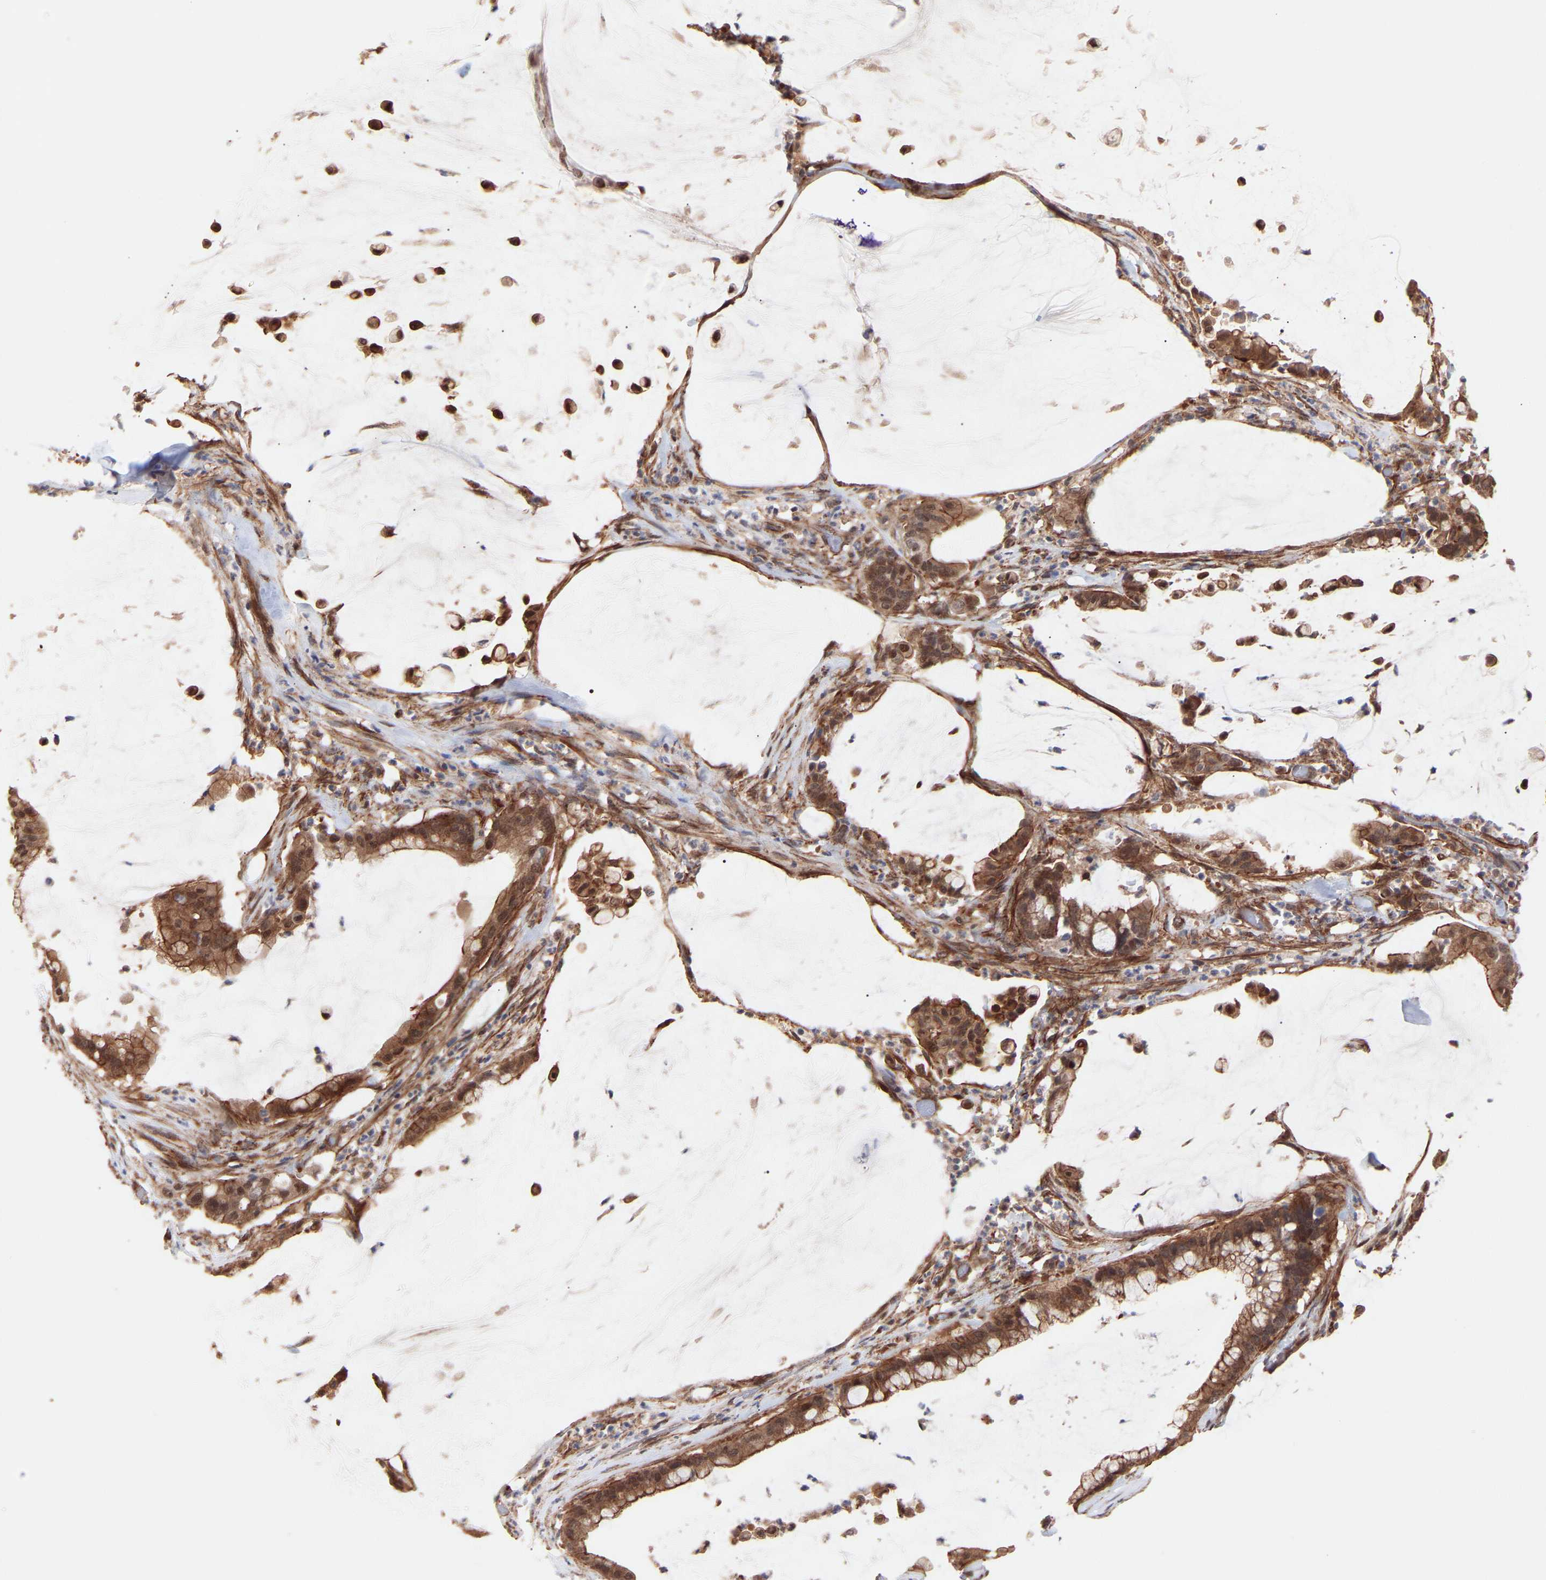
{"staining": {"intensity": "moderate", "quantity": ">75%", "location": "cytoplasmic/membranous,nuclear"}, "tissue": "pancreatic cancer", "cell_type": "Tumor cells", "image_type": "cancer", "snomed": [{"axis": "morphology", "description": "Adenocarcinoma, NOS"}, {"axis": "topography", "description": "Pancreas"}], "caption": "Moderate cytoplasmic/membranous and nuclear staining for a protein is seen in about >75% of tumor cells of pancreatic cancer (adenocarcinoma) using immunohistochemistry.", "gene": "PDLIM5", "patient": {"sex": "male", "age": 41}}